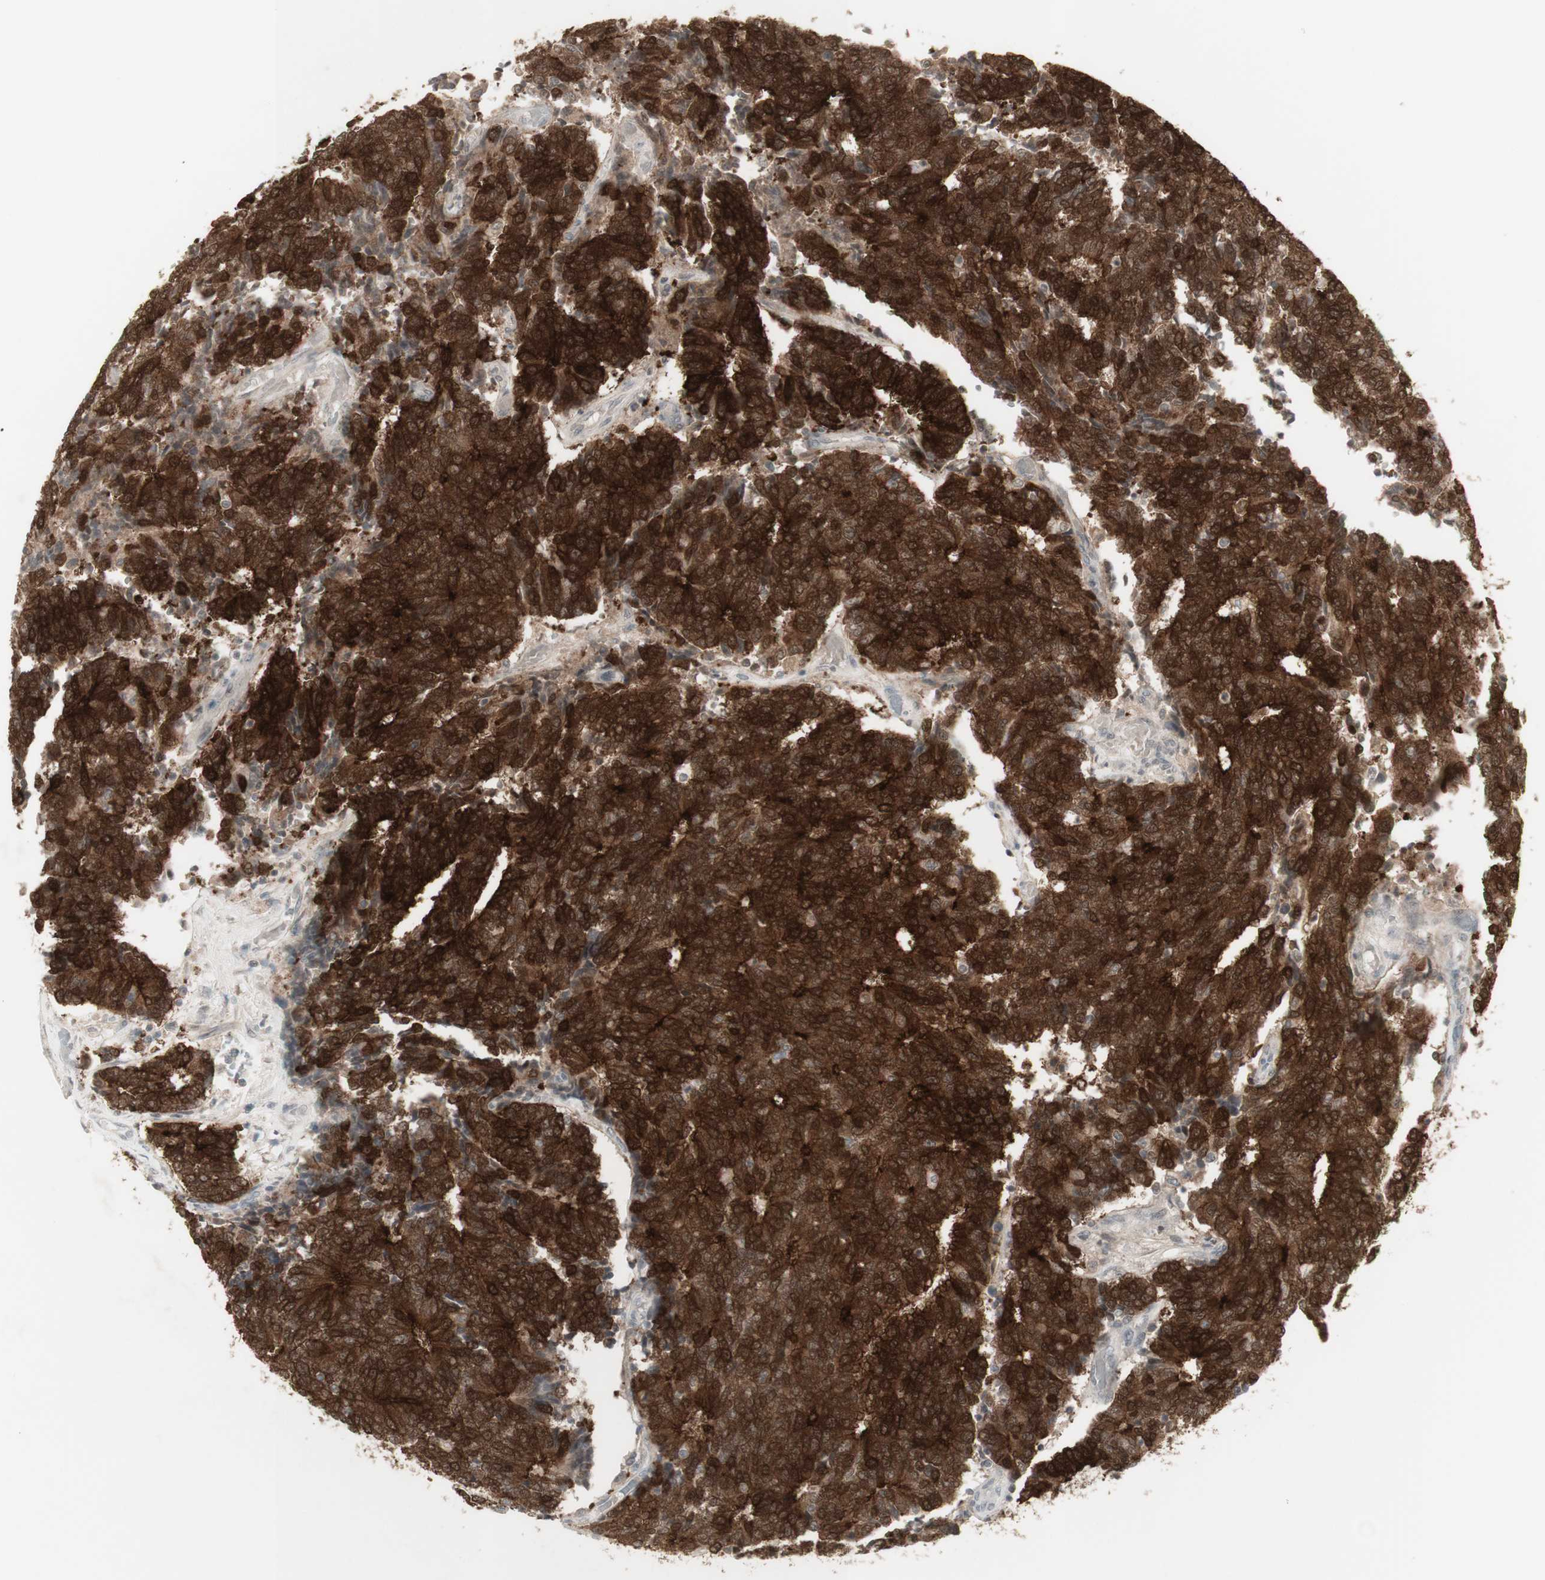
{"staining": {"intensity": "strong", "quantity": ">75%", "location": "cytoplasmic/membranous"}, "tissue": "prostate cancer", "cell_type": "Tumor cells", "image_type": "cancer", "snomed": [{"axis": "morphology", "description": "Normal tissue, NOS"}, {"axis": "morphology", "description": "Adenocarcinoma, High grade"}, {"axis": "topography", "description": "Prostate"}, {"axis": "topography", "description": "Seminal veicle"}], "caption": "The micrograph shows immunohistochemical staining of prostate cancer (high-grade adenocarcinoma). There is strong cytoplasmic/membranous expression is appreciated in about >75% of tumor cells. (brown staining indicates protein expression, while blue staining denotes nuclei).", "gene": "C1orf116", "patient": {"sex": "male", "age": 55}}